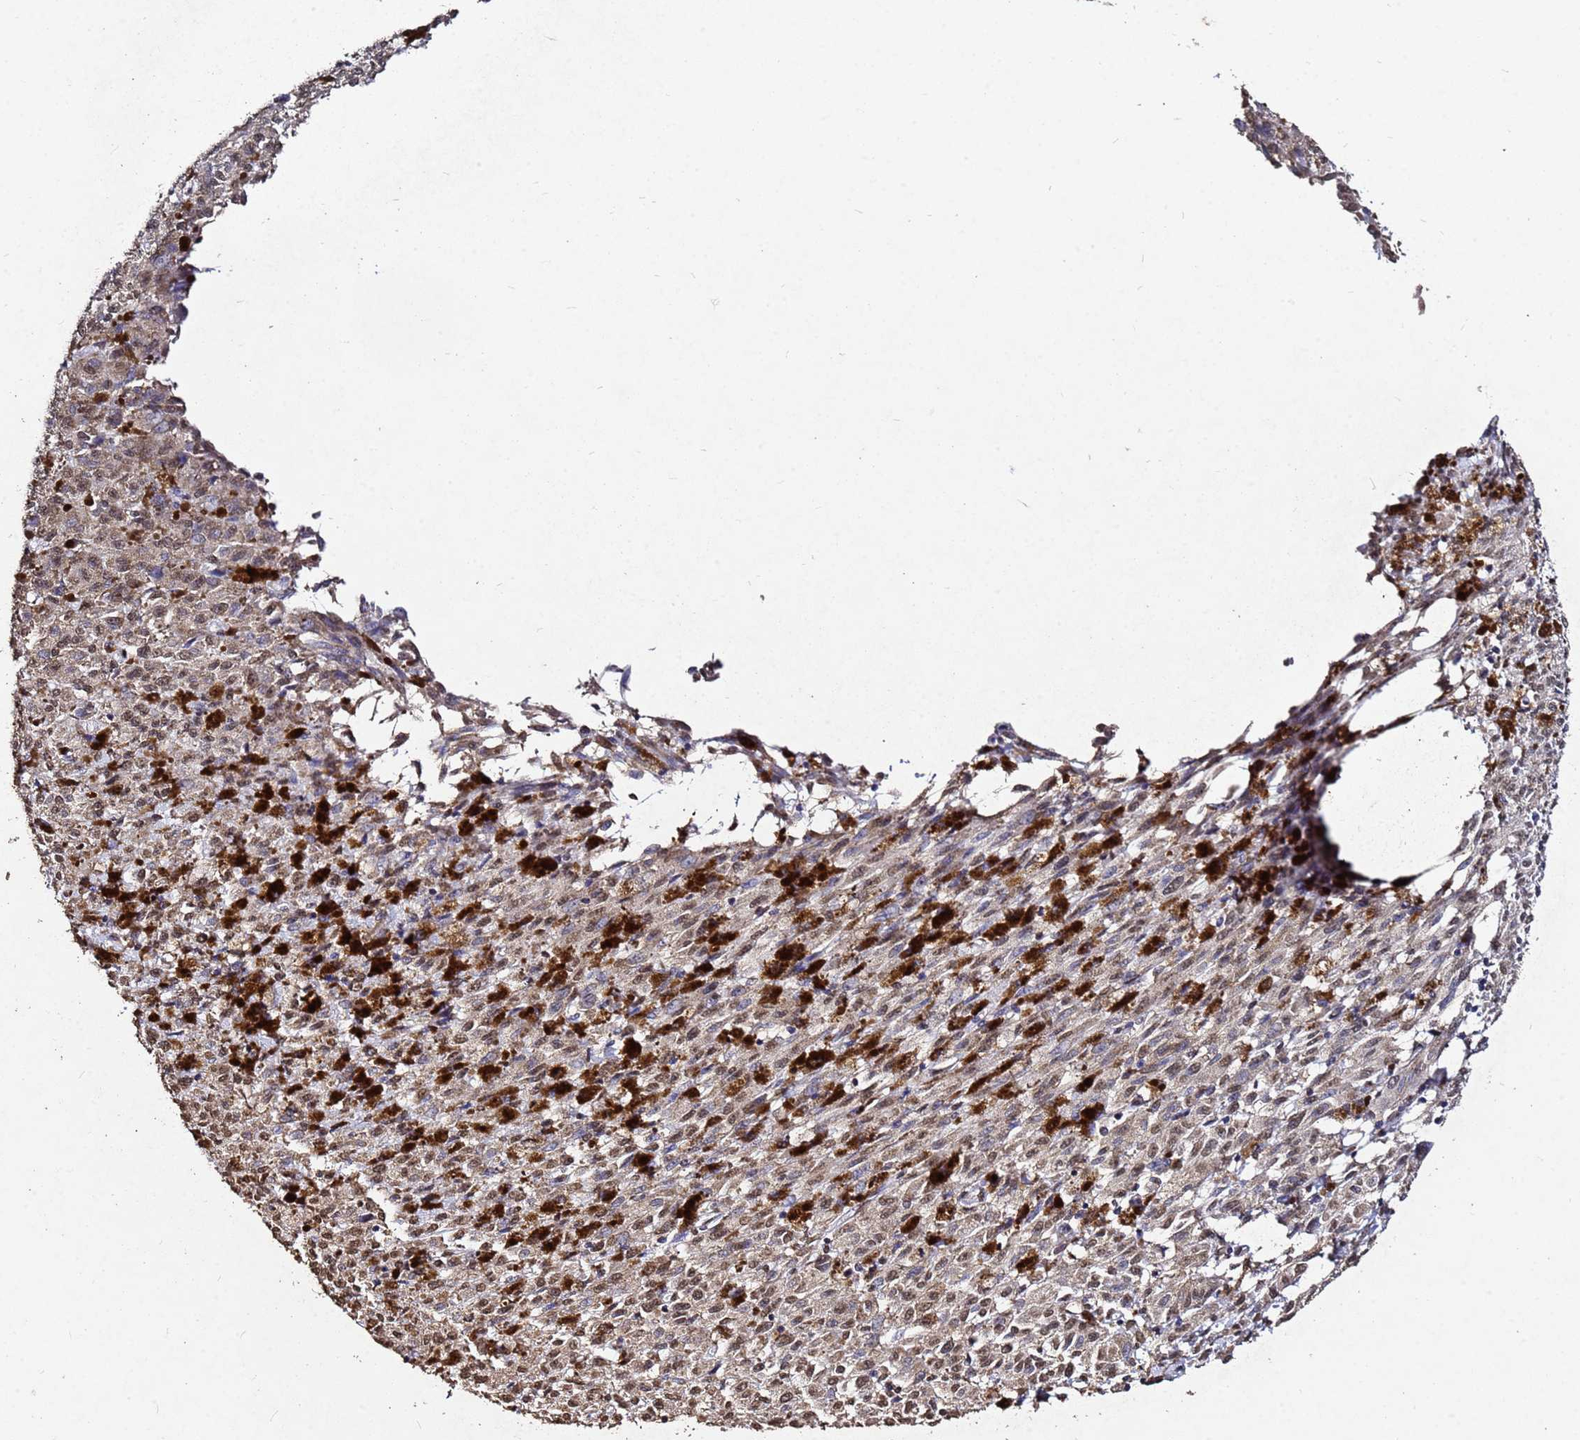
{"staining": {"intensity": "moderate", "quantity": ">75%", "location": "nuclear"}, "tissue": "melanoma", "cell_type": "Tumor cells", "image_type": "cancer", "snomed": [{"axis": "morphology", "description": "Malignant melanoma, NOS"}, {"axis": "topography", "description": "Skin"}], "caption": "This is an image of immunohistochemistry (IHC) staining of malignant melanoma, which shows moderate staining in the nuclear of tumor cells.", "gene": "MYOCD", "patient": {"sex": "female", "age": 52}}